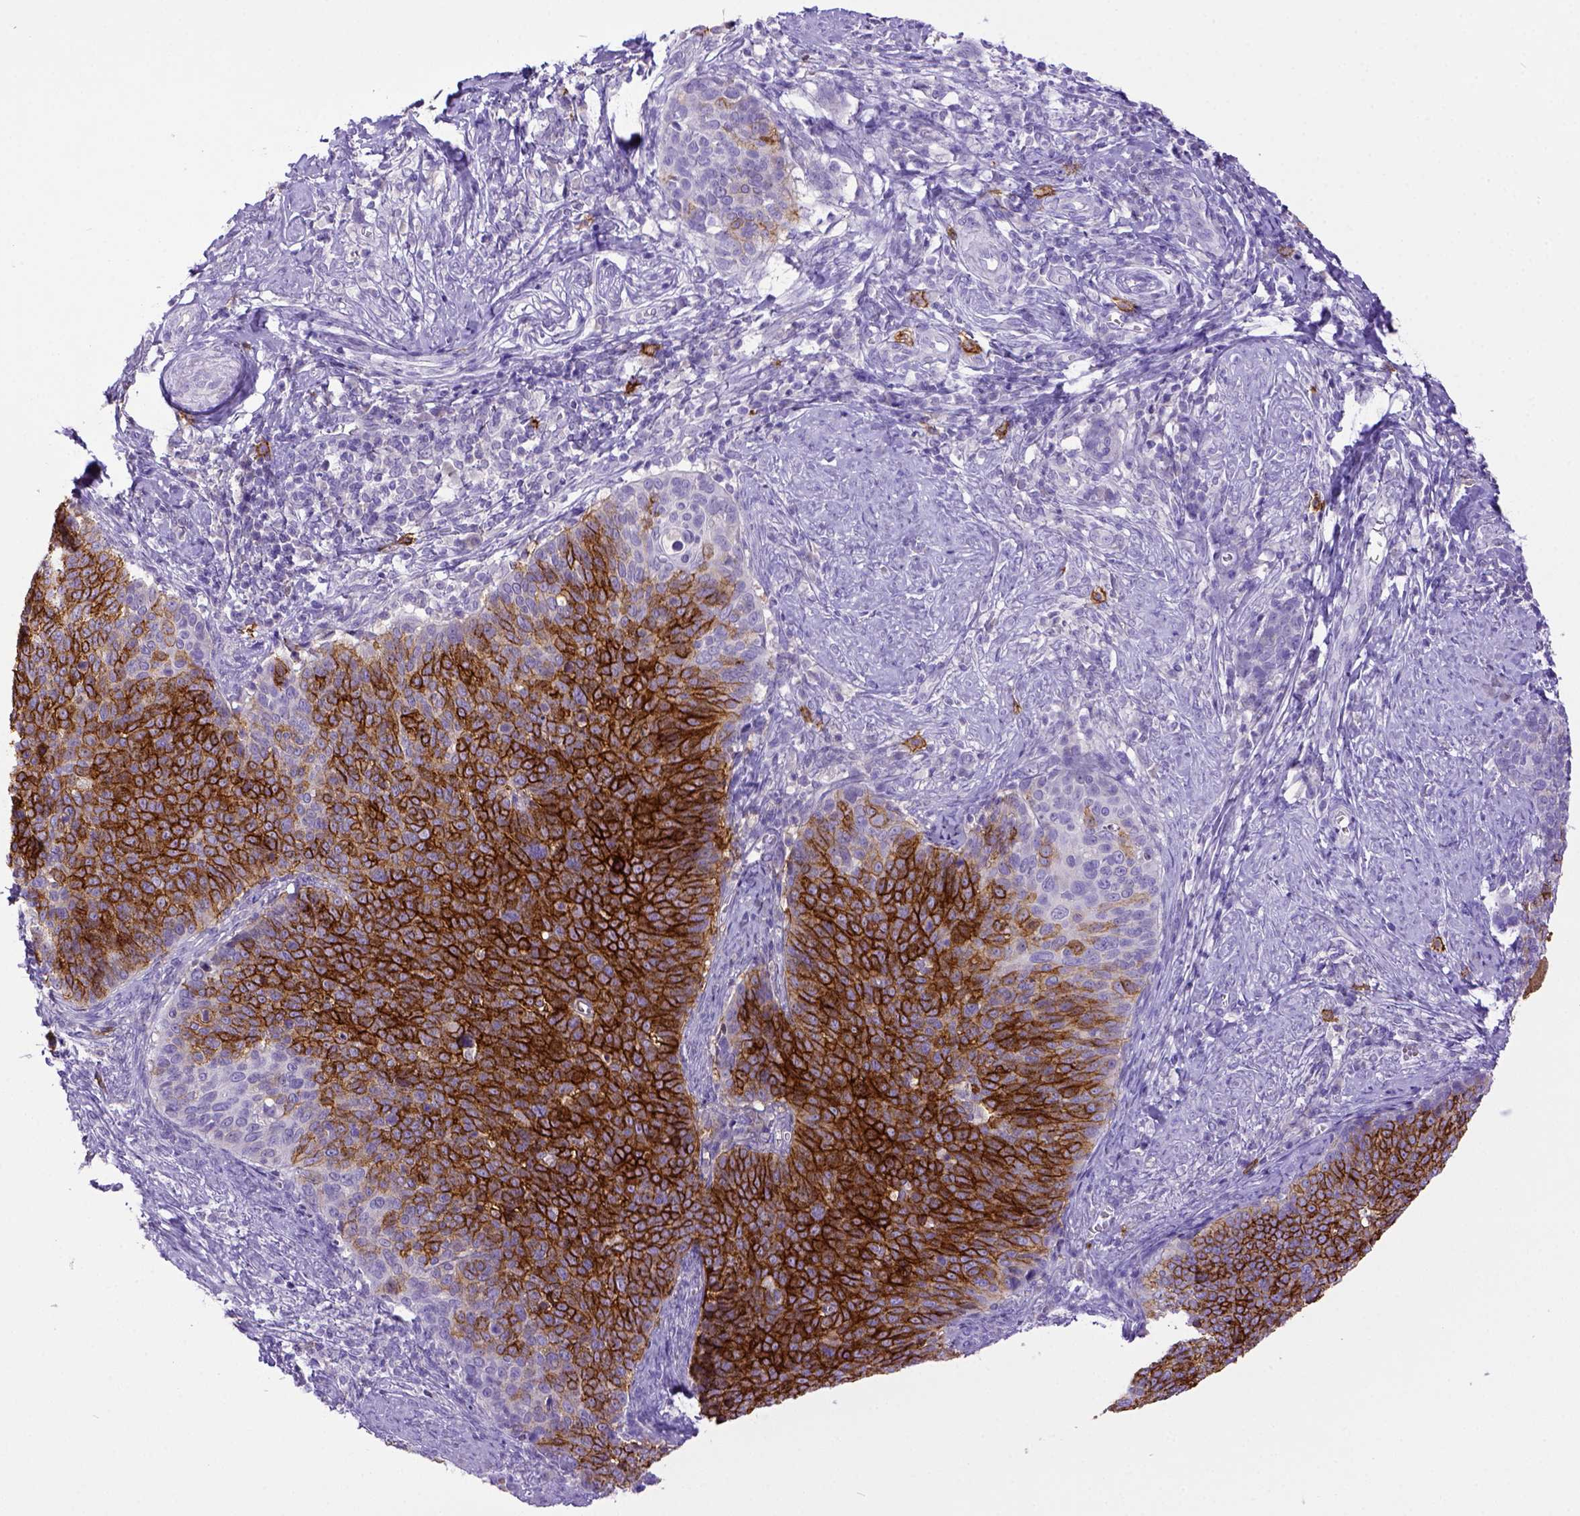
{"staining": {"intensity": "strong", "quantity": ">75%", "location": "cytoplasmic/membranous"}, "tissue": "cervical cancer", "cell_type": "Tumor cells", "image_type": "cancer", "snomed": [{"axis": "morphology", "description": "Normal tissue, NOS"}, {"axis": "morphology", "description": "Squamous cell carcinoma, NOS"}, {"axis": "topography", "description": "Cervix"}], "caption": "This is an image of immunohistochemistry (IHC) staining of squamous cell carcinoma (cervical), which shows strong staining in the cytoplasmic/membranous of tumor cells.", "gene": "KIT", "patient": {"sex": "female", "age": 39}}